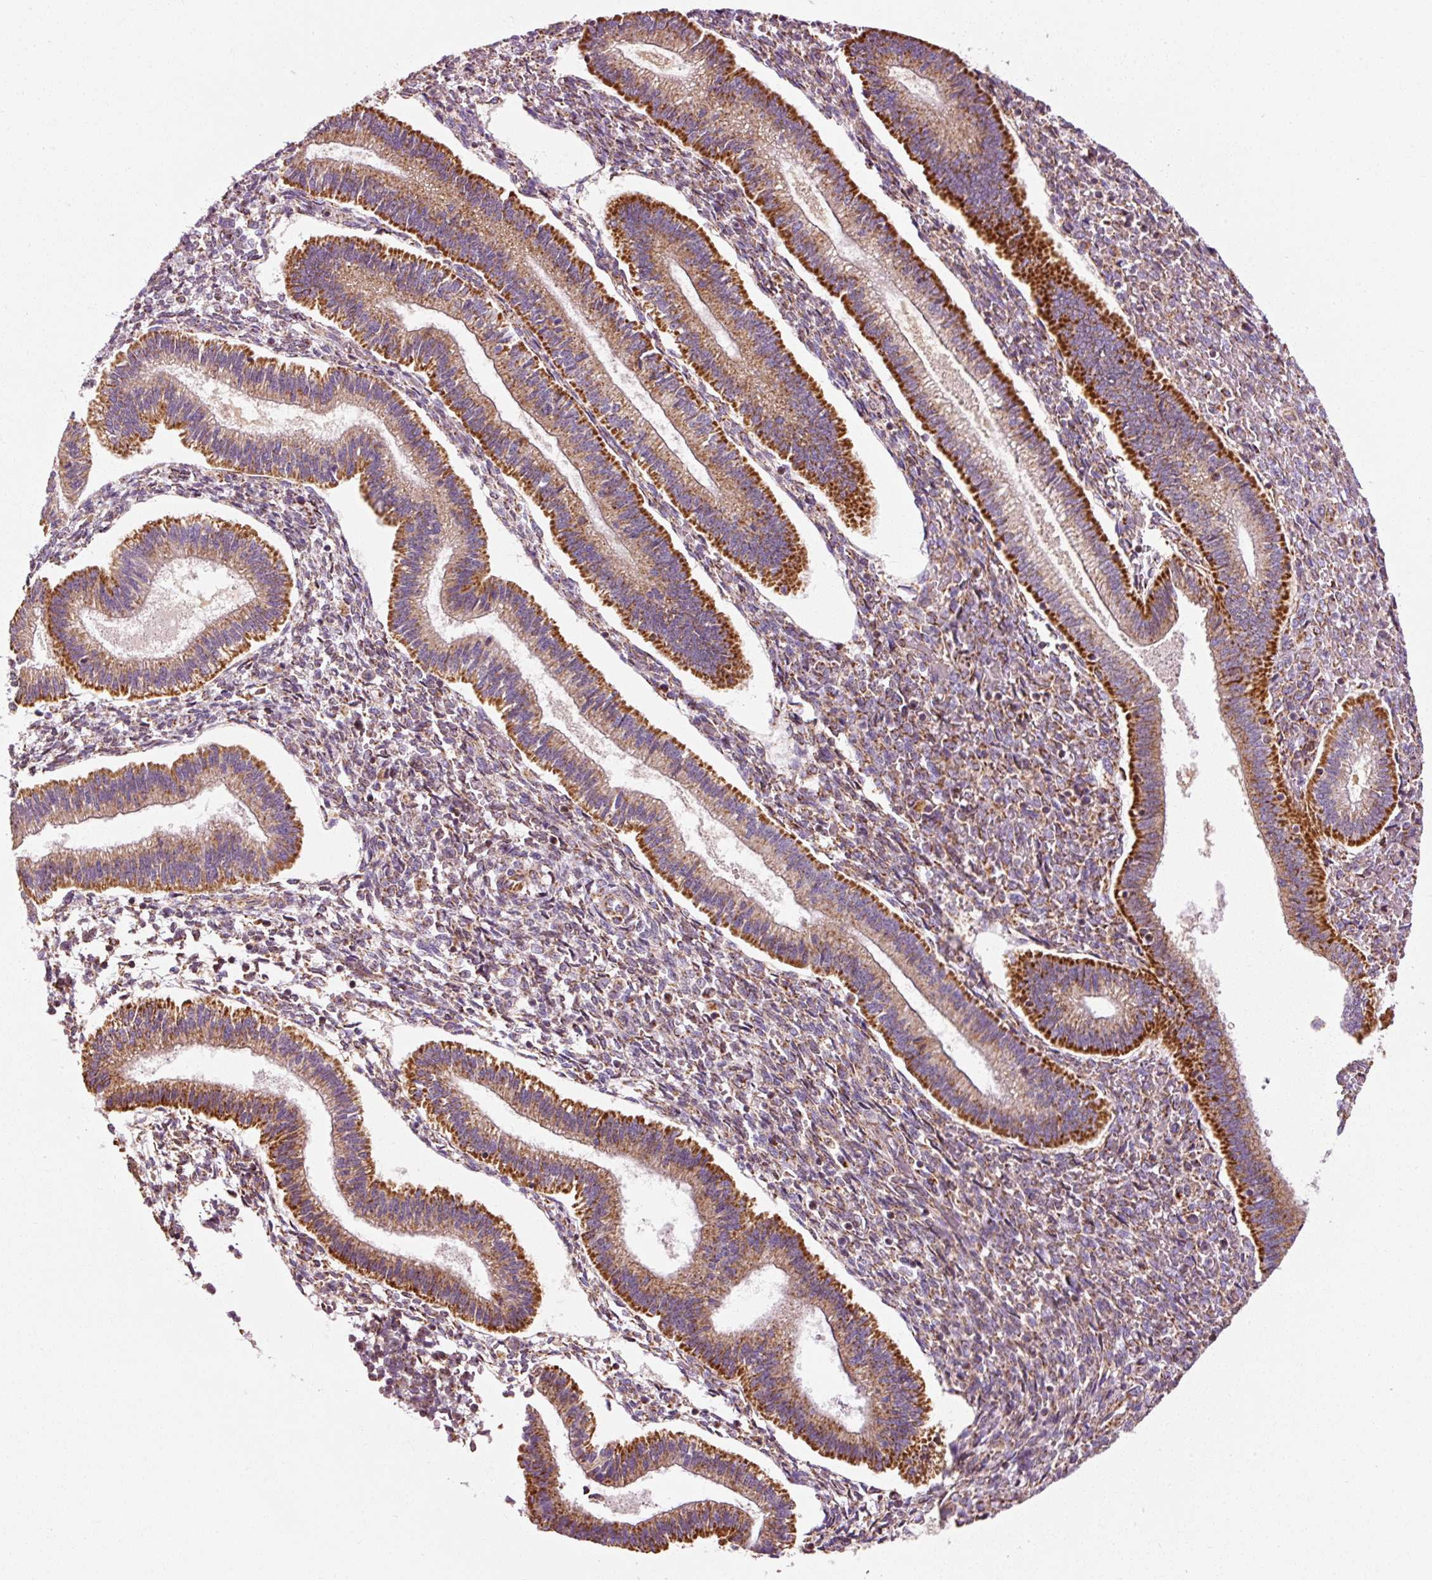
{"staining": {"intensity": "moderate", "quantity": "25%-75%", "location": "cytoplasmic/membranous"}, "tissue": "endometrium", "cell_type": "Cells in endometrial stroma", "image_type": "normal", "snomed": [{"axis": "morphology", "description": "Normal tissue, NOS"}, {"axis": "topography", "description": "Endometrium"}], "caption": "DAB immunohistochemical staining of benign human endometrium exhibits moderate cytoplasmic/membranous protein staining in about 25%-75% of cells in endometrial stroma. (DAB = brown stain, brightfield microscopy at high magnification).", "gene": "NDUFB4", "patient": {"sex": "female", "age": 25}}